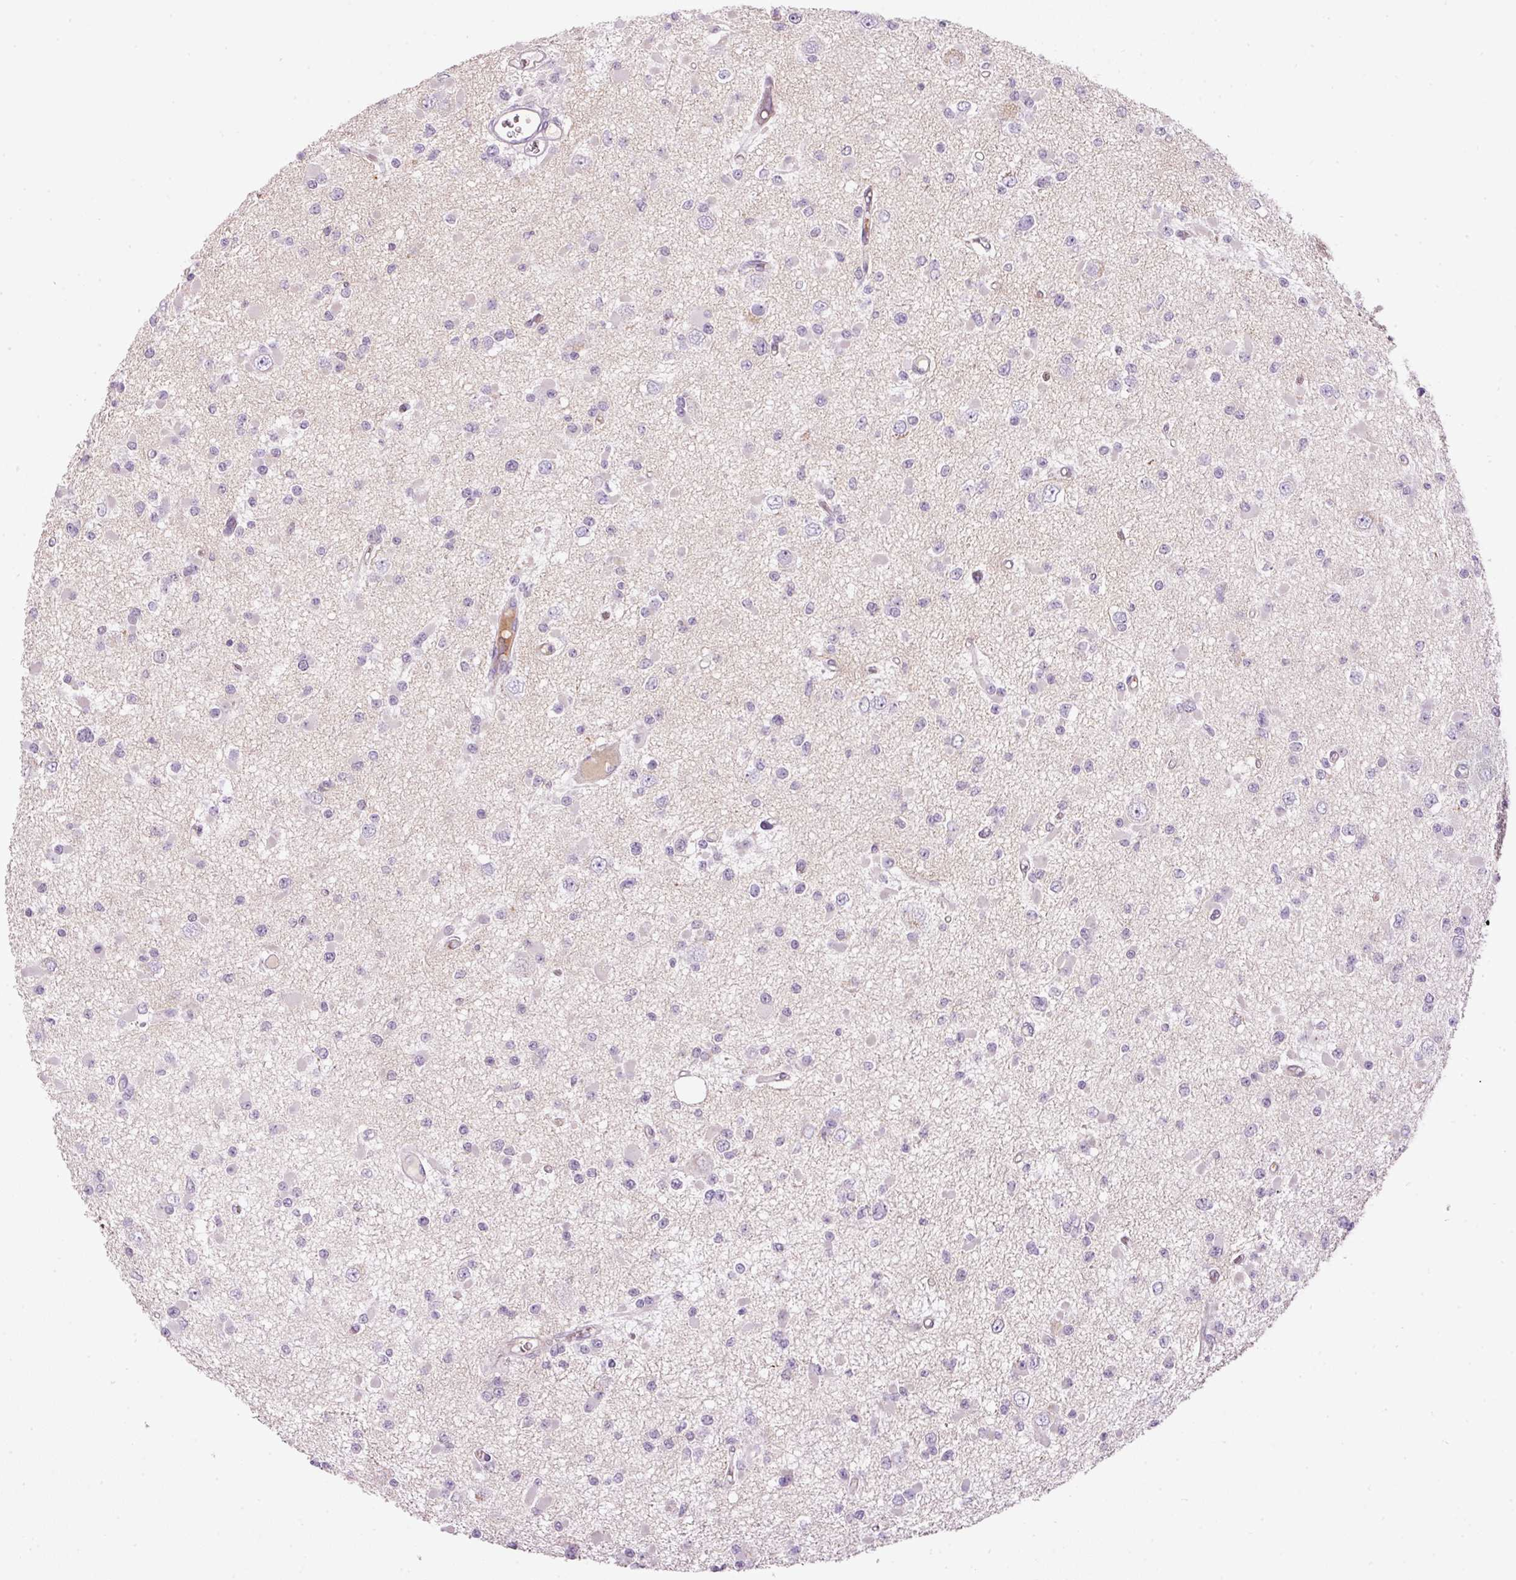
{"staining": {"intensity": "negative", "quantity": "none", "location": "none"}, "tissue": "glioma", "cell_type": "Tumor cells", "image_type": "cancer", "snomed": [{"axis": "morphology", "description": "Glioma, malignant, Low grade"}, {"axis": "topography", "description": "Brain"}], "caption": "High magnification brightfield microscopy of malignant low-grade glioma stained with DAB (brown) and counterstained with hematoxylin (blue): tumor cells show no significant staining.", "gene": "SRC", "patient": {"sex": "female", "age": 22}}